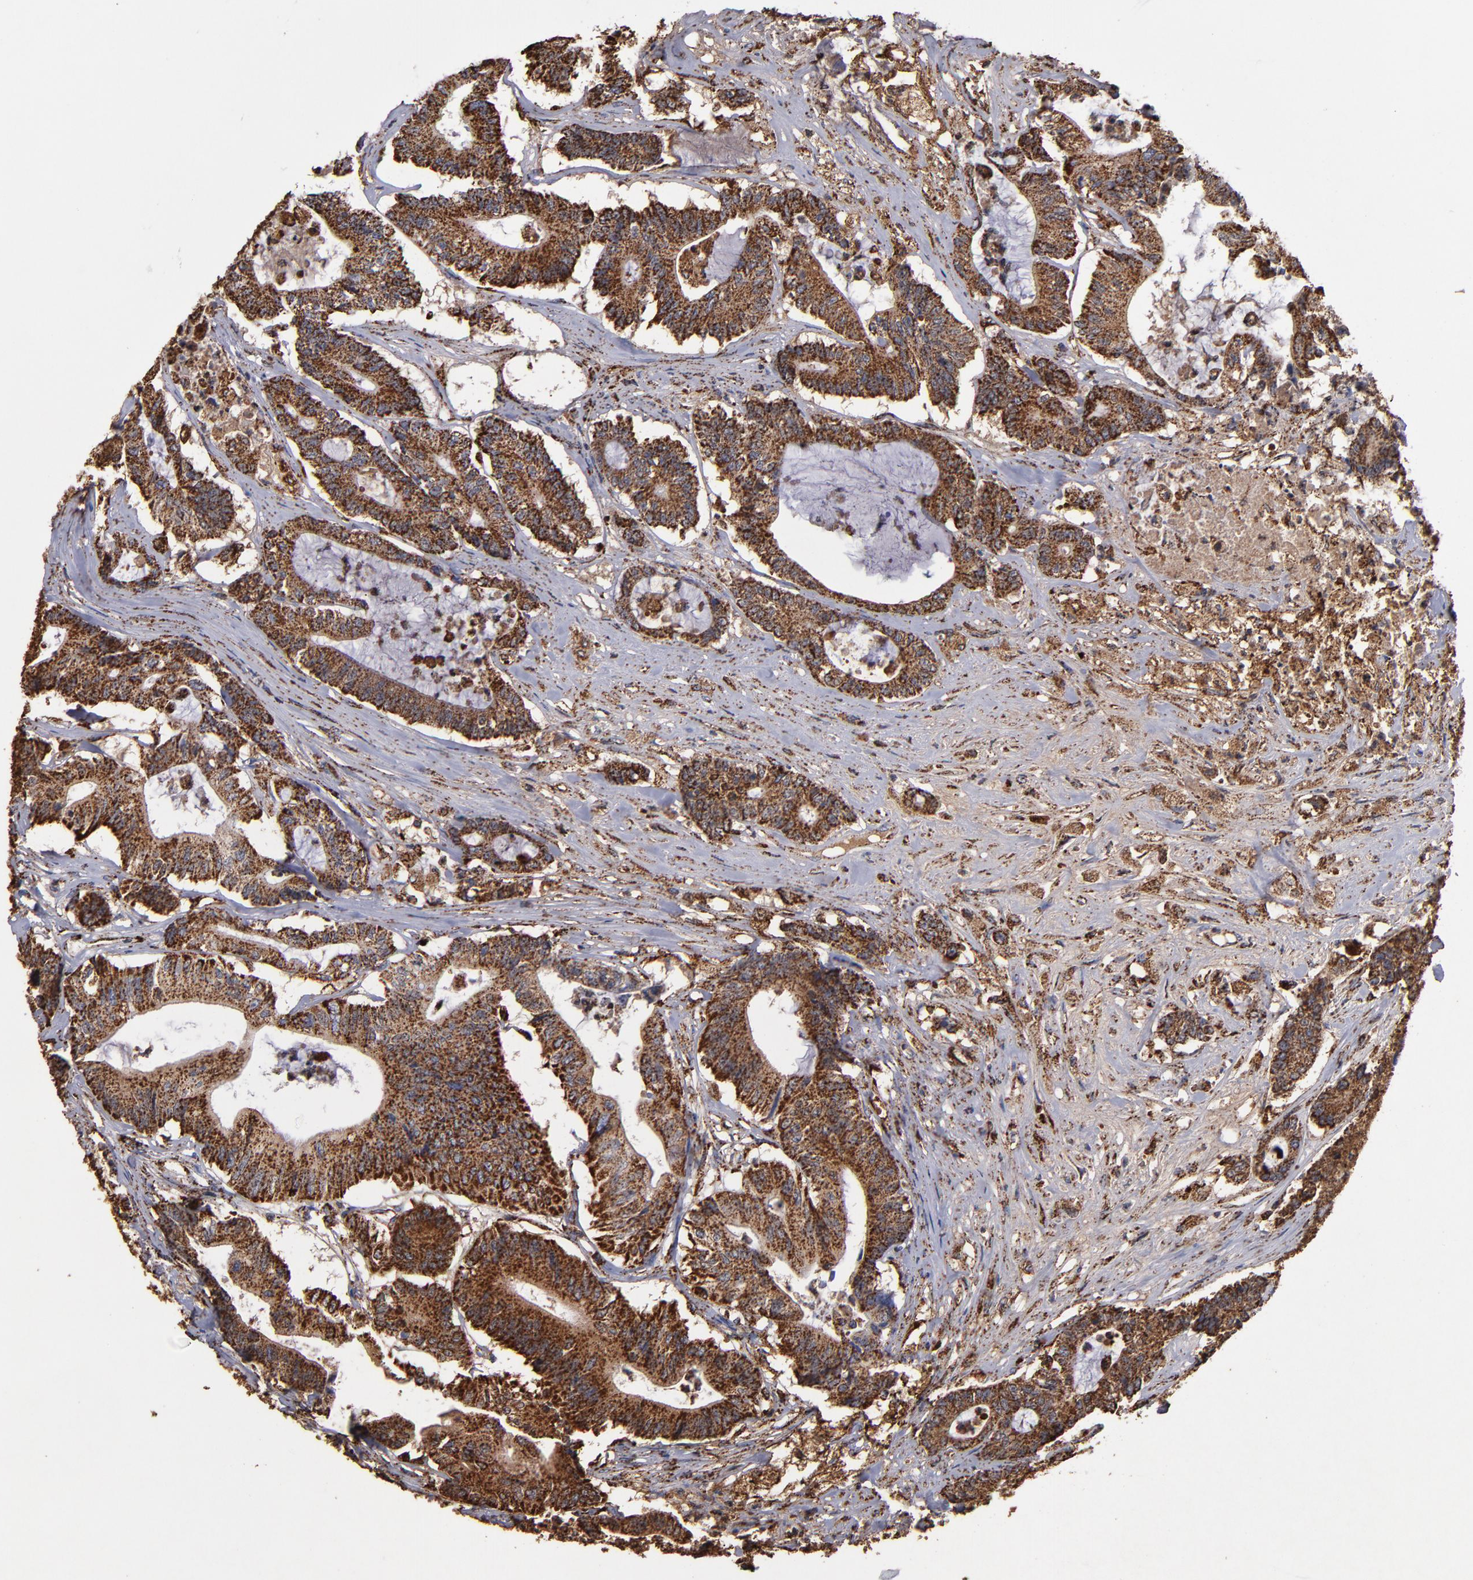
{"staining": {"intensity": "strong", "quantity": ">75%", "location": "cytoplasmic/membranous"}, "tissue": "colorectal cancer", "cell_type": "Tumor cells", "image_type": "cancer", "snomed": [{"axis": "morphology", "description": "Adenocarcinoma, NOS"}, {"axis": "topography", "description": "Colon"}], "caption": "Immunohistochemistry (IHC) (DAB (3,3'-diaminobenzidine)) staining of human colorectal cancer (adenocarcinoma) shows strong cytoplasmic/membranous protein positivity in approximately >75% of tumor cells.", "gene": "SOD2", "patient": {"sex": "female", "age": 84}}